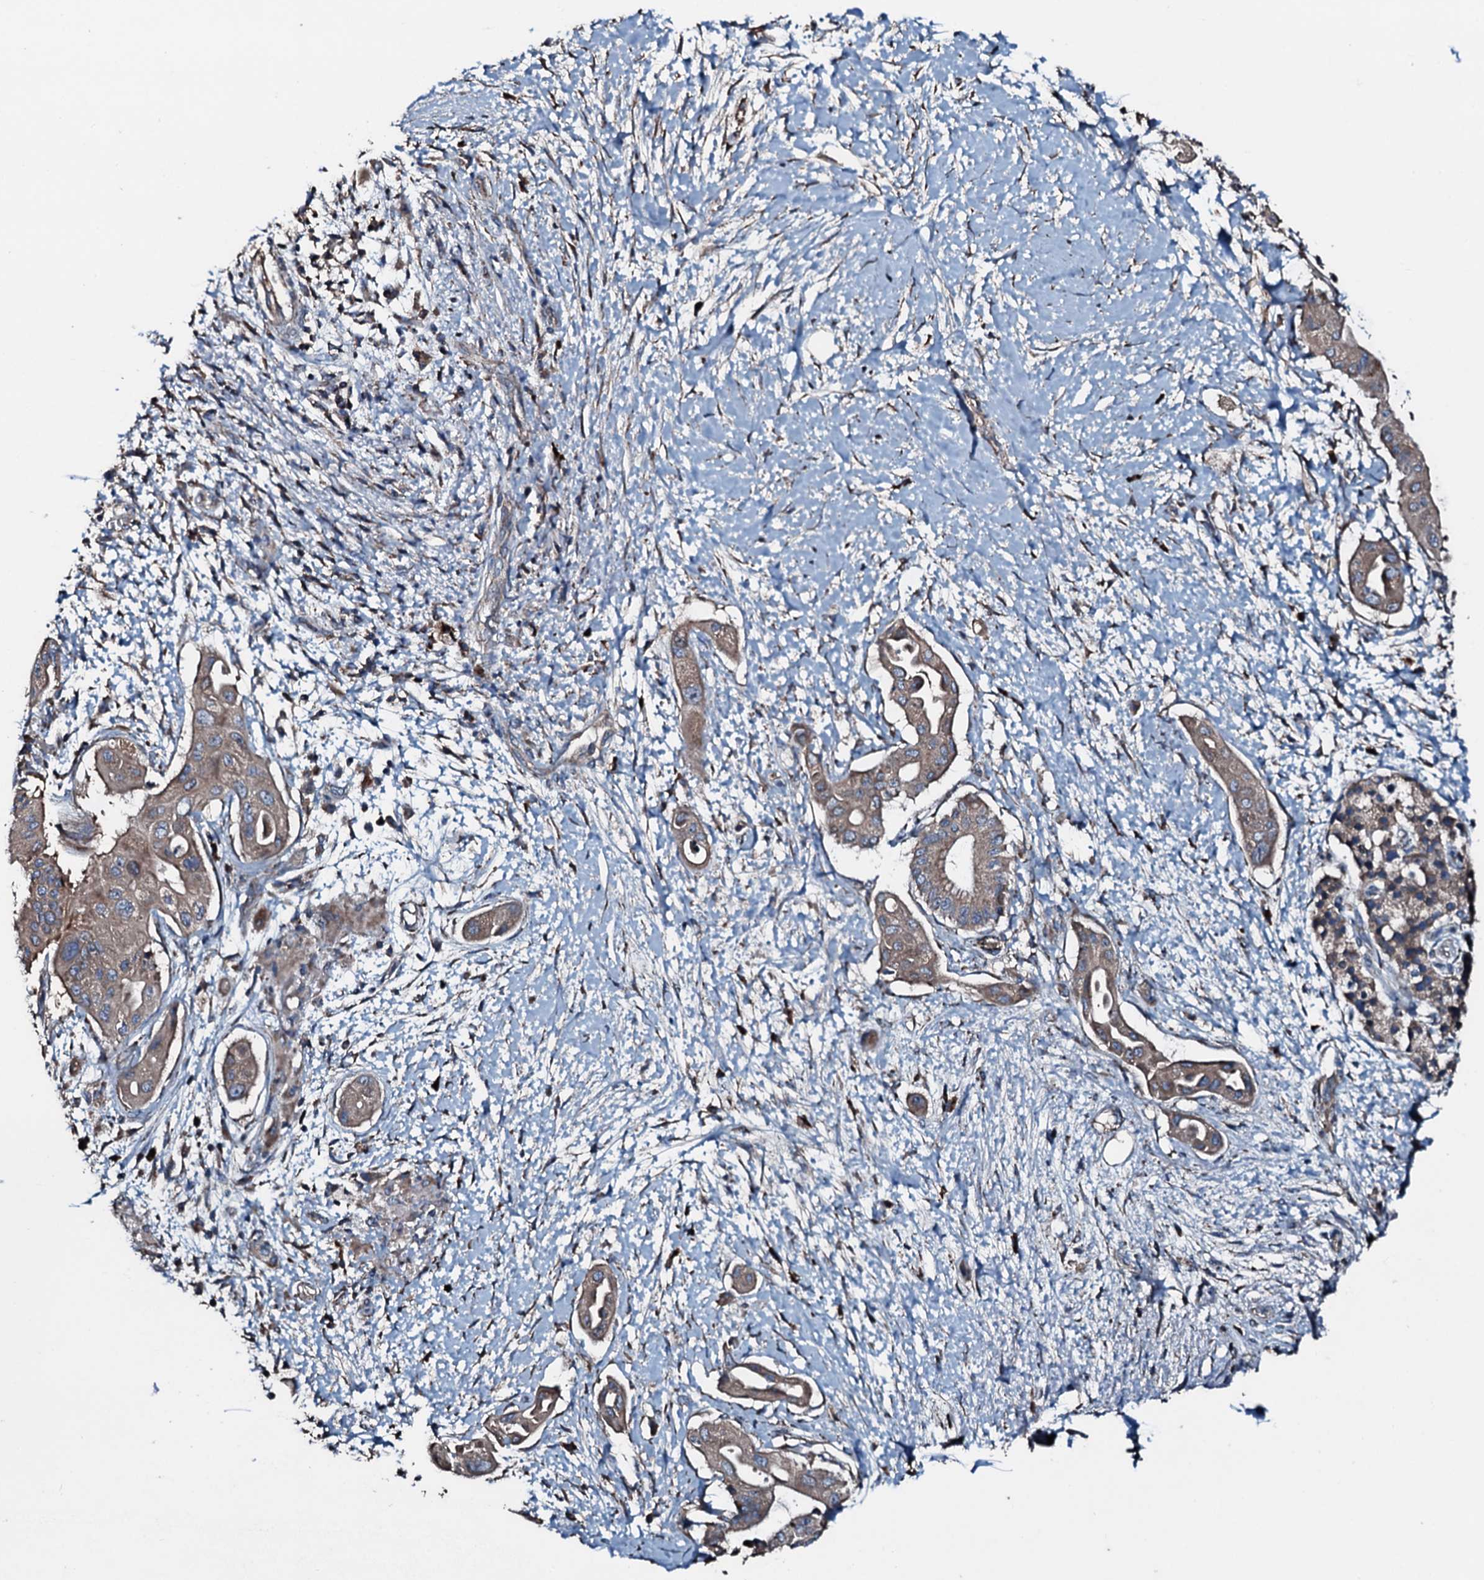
{"staining": {"intensity": "moderate", "quantity": ">75%", "location": "cytoplasmic/membranous"}, "tissue": "pancreatic cancer", "cell_type": "Tumor cells", "image_type": "cancer", "snomed": [{"axis": "morphology", "description": "Adenocarcinoma, NOS"}, {"axis": "topography", "description": "Pancreas"}], "caption": "Immunohistochemistry (DAB) staining of human adenocarcinoma (pancreatic) displays moderate cytoplasmic/membranous protein expression in about >75% of tumor cells.", "gene": "ACSS3", "patient": {"sex": "male", "age": 68}}